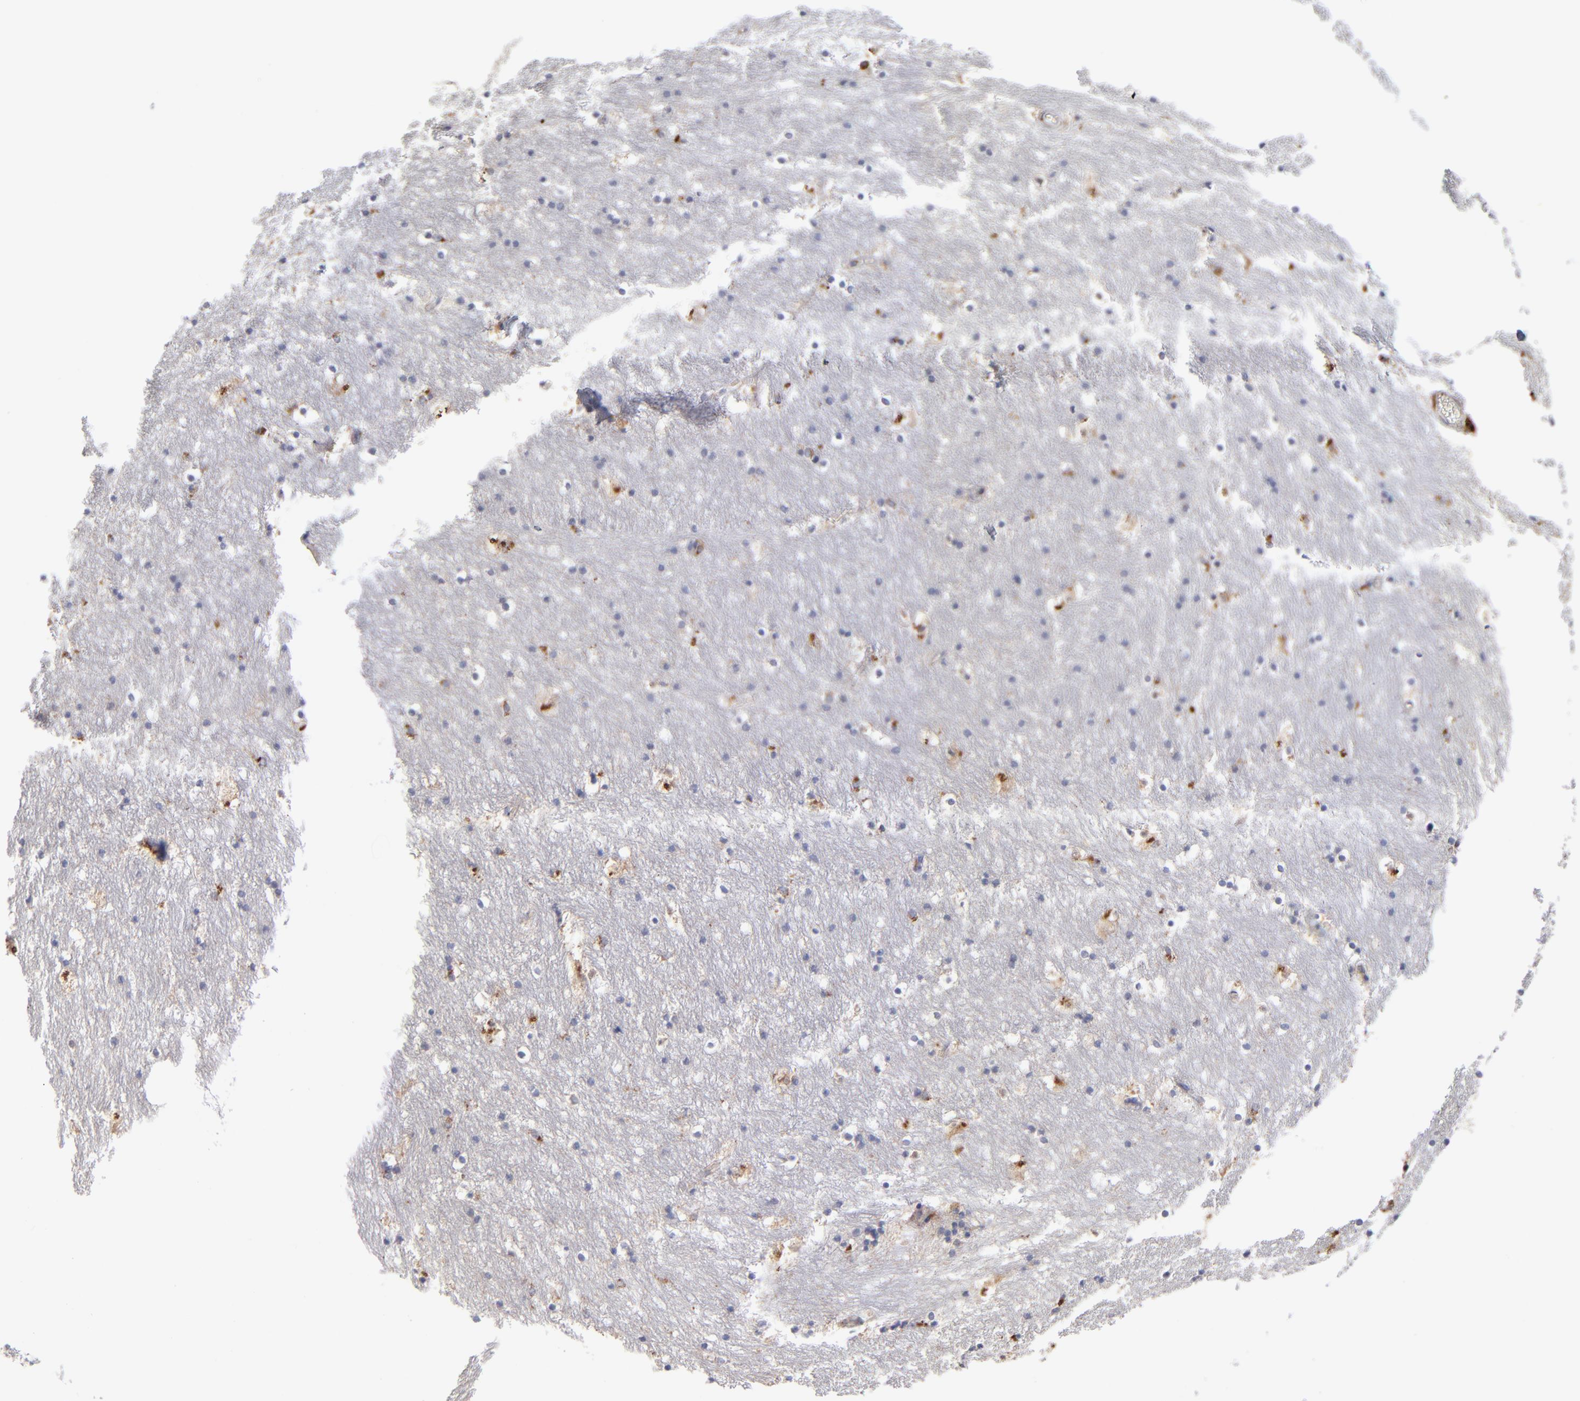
{"staining": {"intensity": "negative", "quantity": "none", "location": "none"}, "tissue": "caudate", "cell_type": "Glial cells", "image_type": "normal", "snomed": [{"axis": "morphology", "description": "Normal tissue, NOS"}, {"axis": "topography", "description": "Lateral ventricle wall"}], "caption": "IHC micrograph of unremarkable human caudate stained for a protein (brown), which displays no positivity in glial cells.", "gene": "RRAGA", "patient": {"sex": "male", "age": 45}}